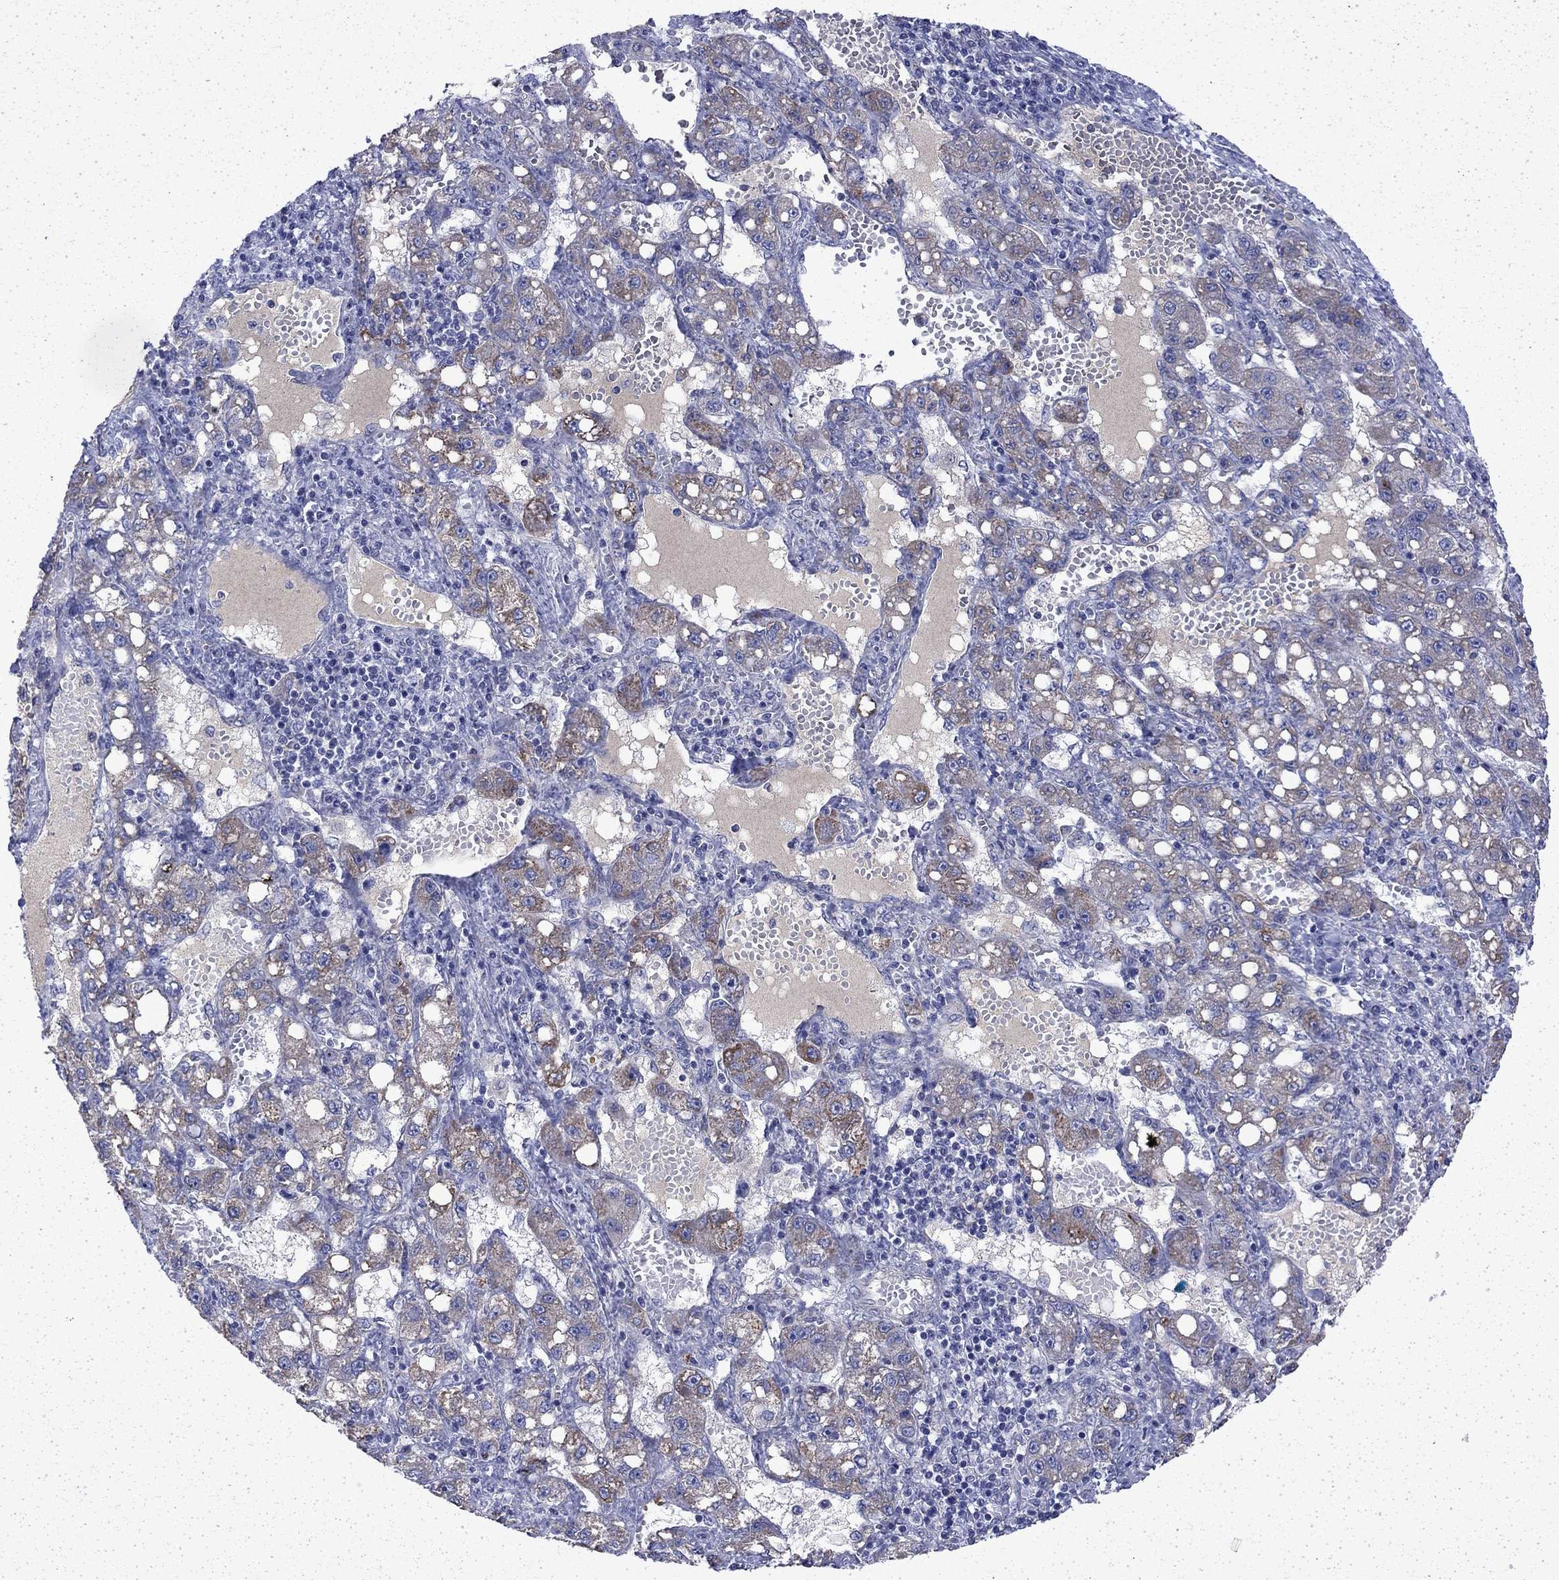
{"staining": {"intensity": "moderate", "quantity": "<25%", "location": "cytoplasmic/membranous"}, "tissue": "liver cancer", "cell_type": "Tumor cells", "image_type": "cancer", "snomed": [{"axis": "morphology", "description": "Carcinoma, Hepatocellular, NOS"}, {"axis": "topography", "description": "Liver"}], "caption": "Protein staining exhibits moderate cytoplasmic/membranous positivity in about <25% of tumor cells in liver hepatocellular carcinoma.", "gene": "DTNA", "patient": {"sex": "female", "age": 65}}